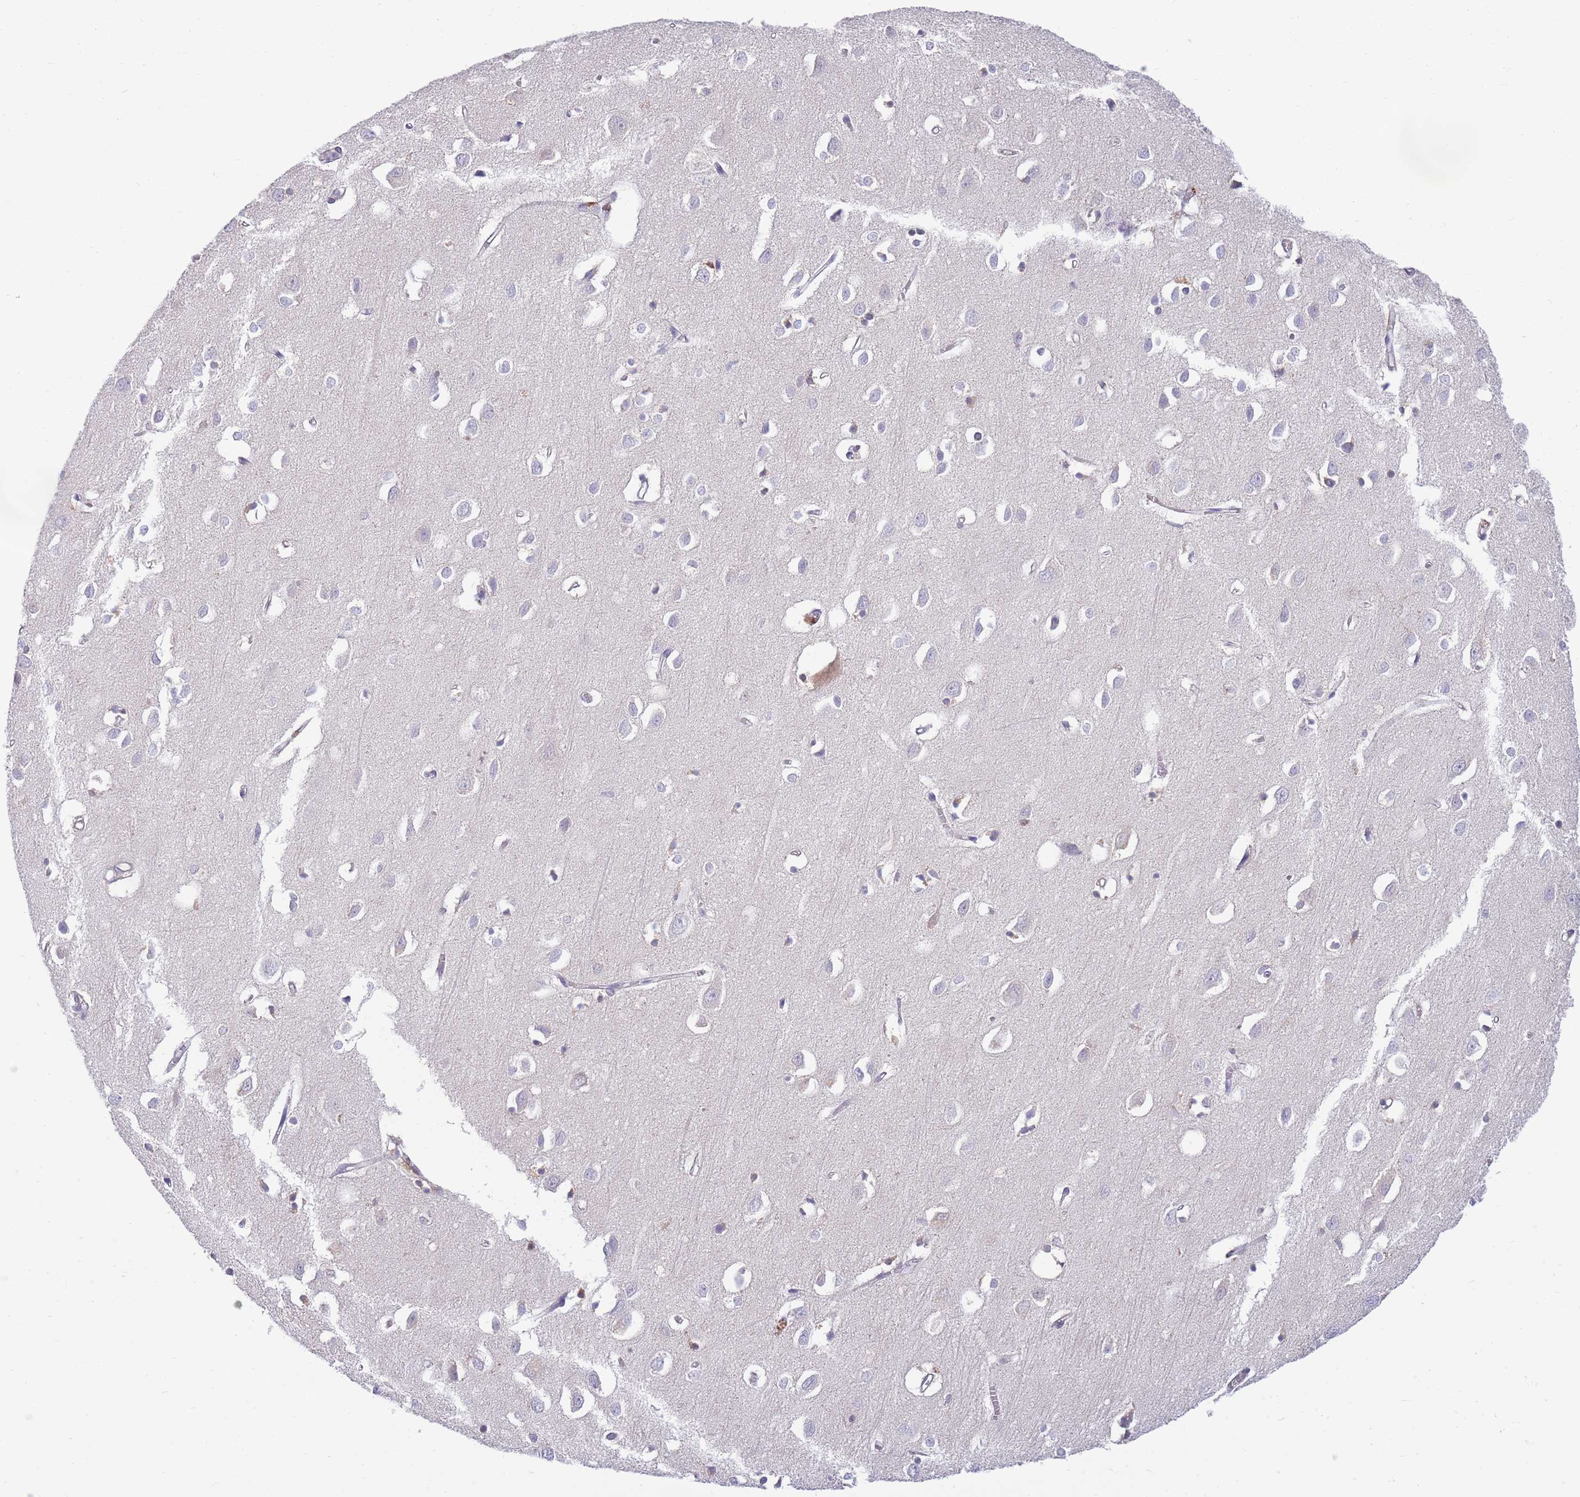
{"staining": {"intensity": "weak", "quantity": "25%-75%", "location": "cytoplasmic/membranous,nuclear"}, "tissue": "cerebral cortex", "cell_type": "Endothelial cells", "image_type": "normal", "snomed": [{"axis": "morphology", "description": "Normal tissue, NOS"}, {"axis": "topography", "description": "Cerebral cortex"}], "caption": "Immunohistochemistry (IHC) micrograph of unremarkable human cerebral cortex stained for a protein (brown), which exhibits low levels of weak cytoplasmic/membranous,nuclear positivity in about 25%-75% of endothelial cells.", "gene": "NLRP6", "patient": {"sex": "female", "age": 64}}